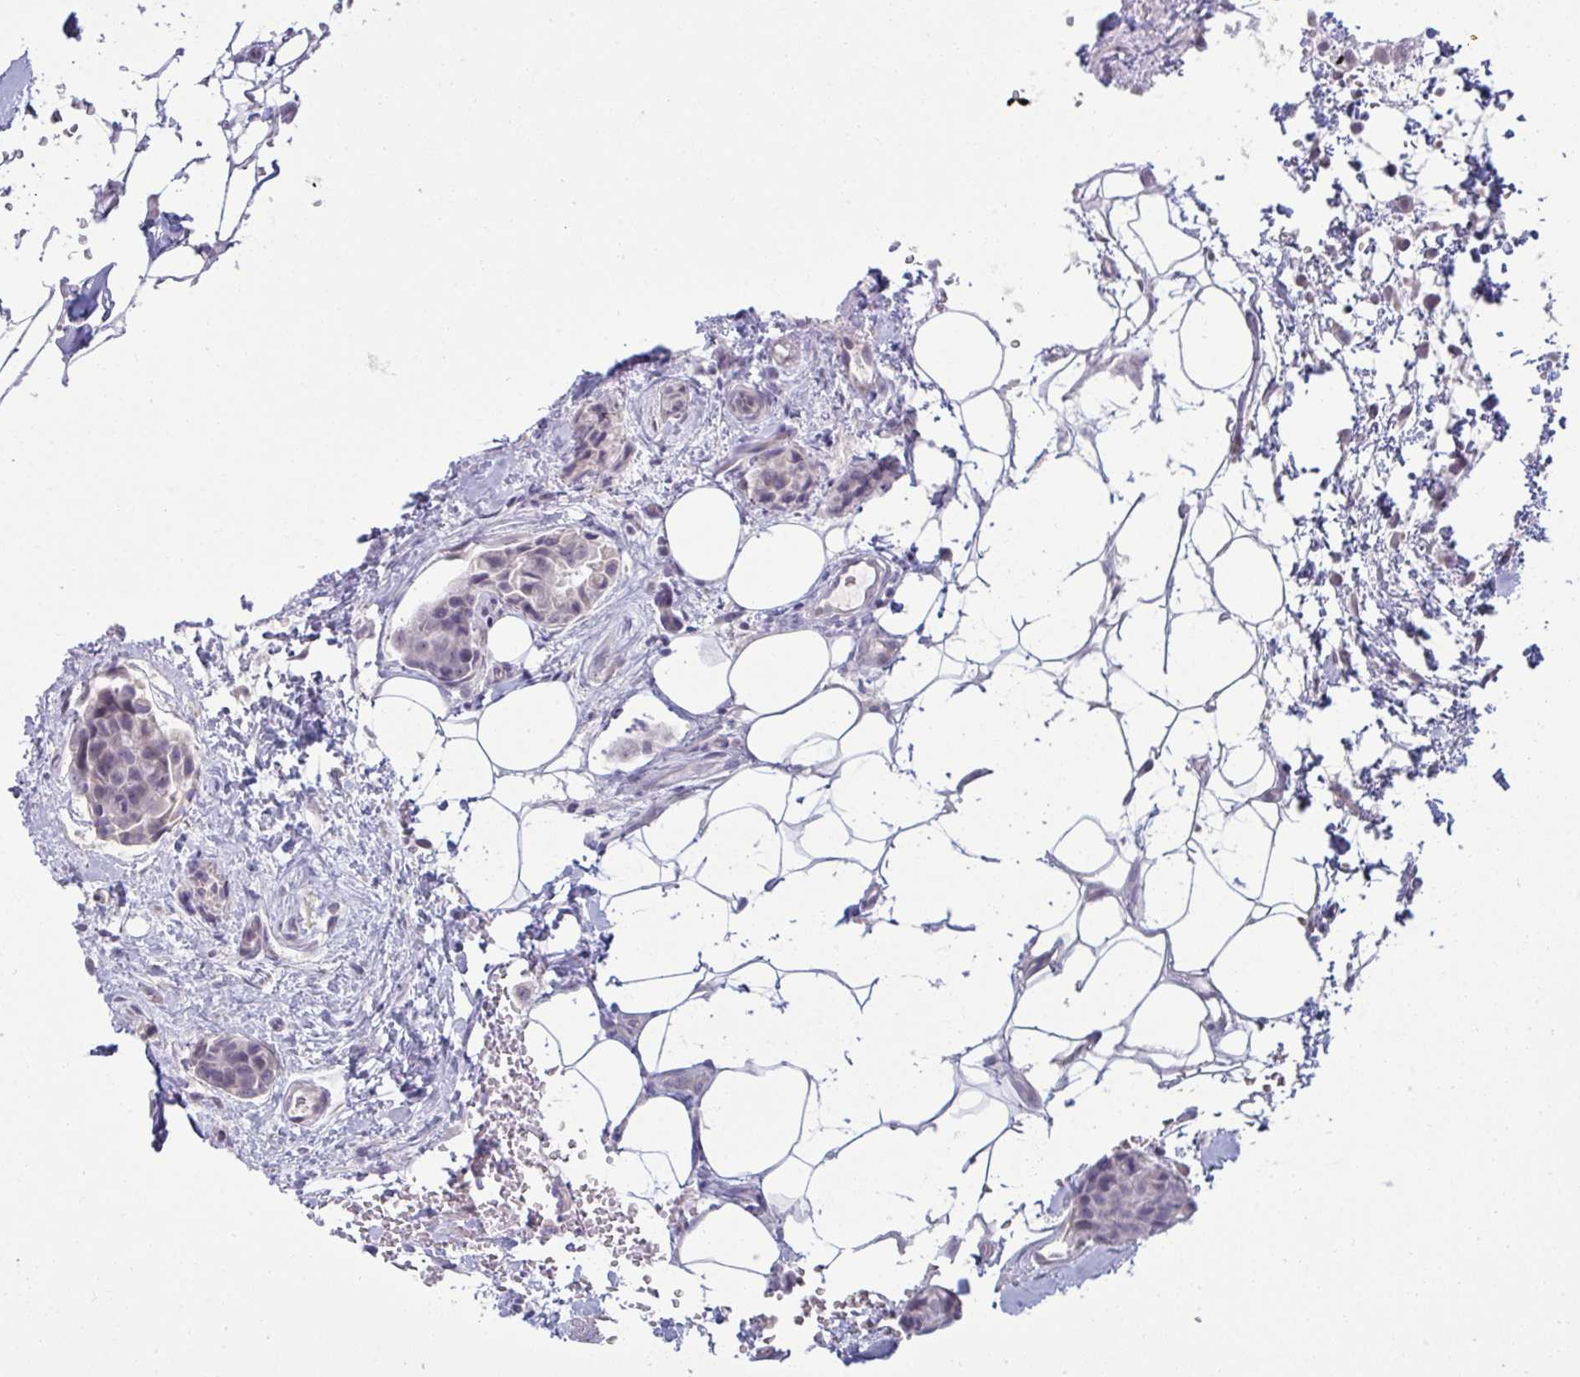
{"staining": {"intensity": "negative", "quantity": "none", "location": "none"}, "tissue": "breast cancer", "cell_type": "Tumor cells", "image_type": "cancer", "snomed": [{"axis": "morphology", "description": "Duct carcinoma"}, {"axis": "topography", "description": "Breast"}, {"axis": "topography", "description": "Lymph node"}], "caption": "Breast cancer was stained to show a protein in brown. There is no significant staining in tumor cells.", "gene": "RNASEH1", "patient": {"sex": "female", "age": 80}}